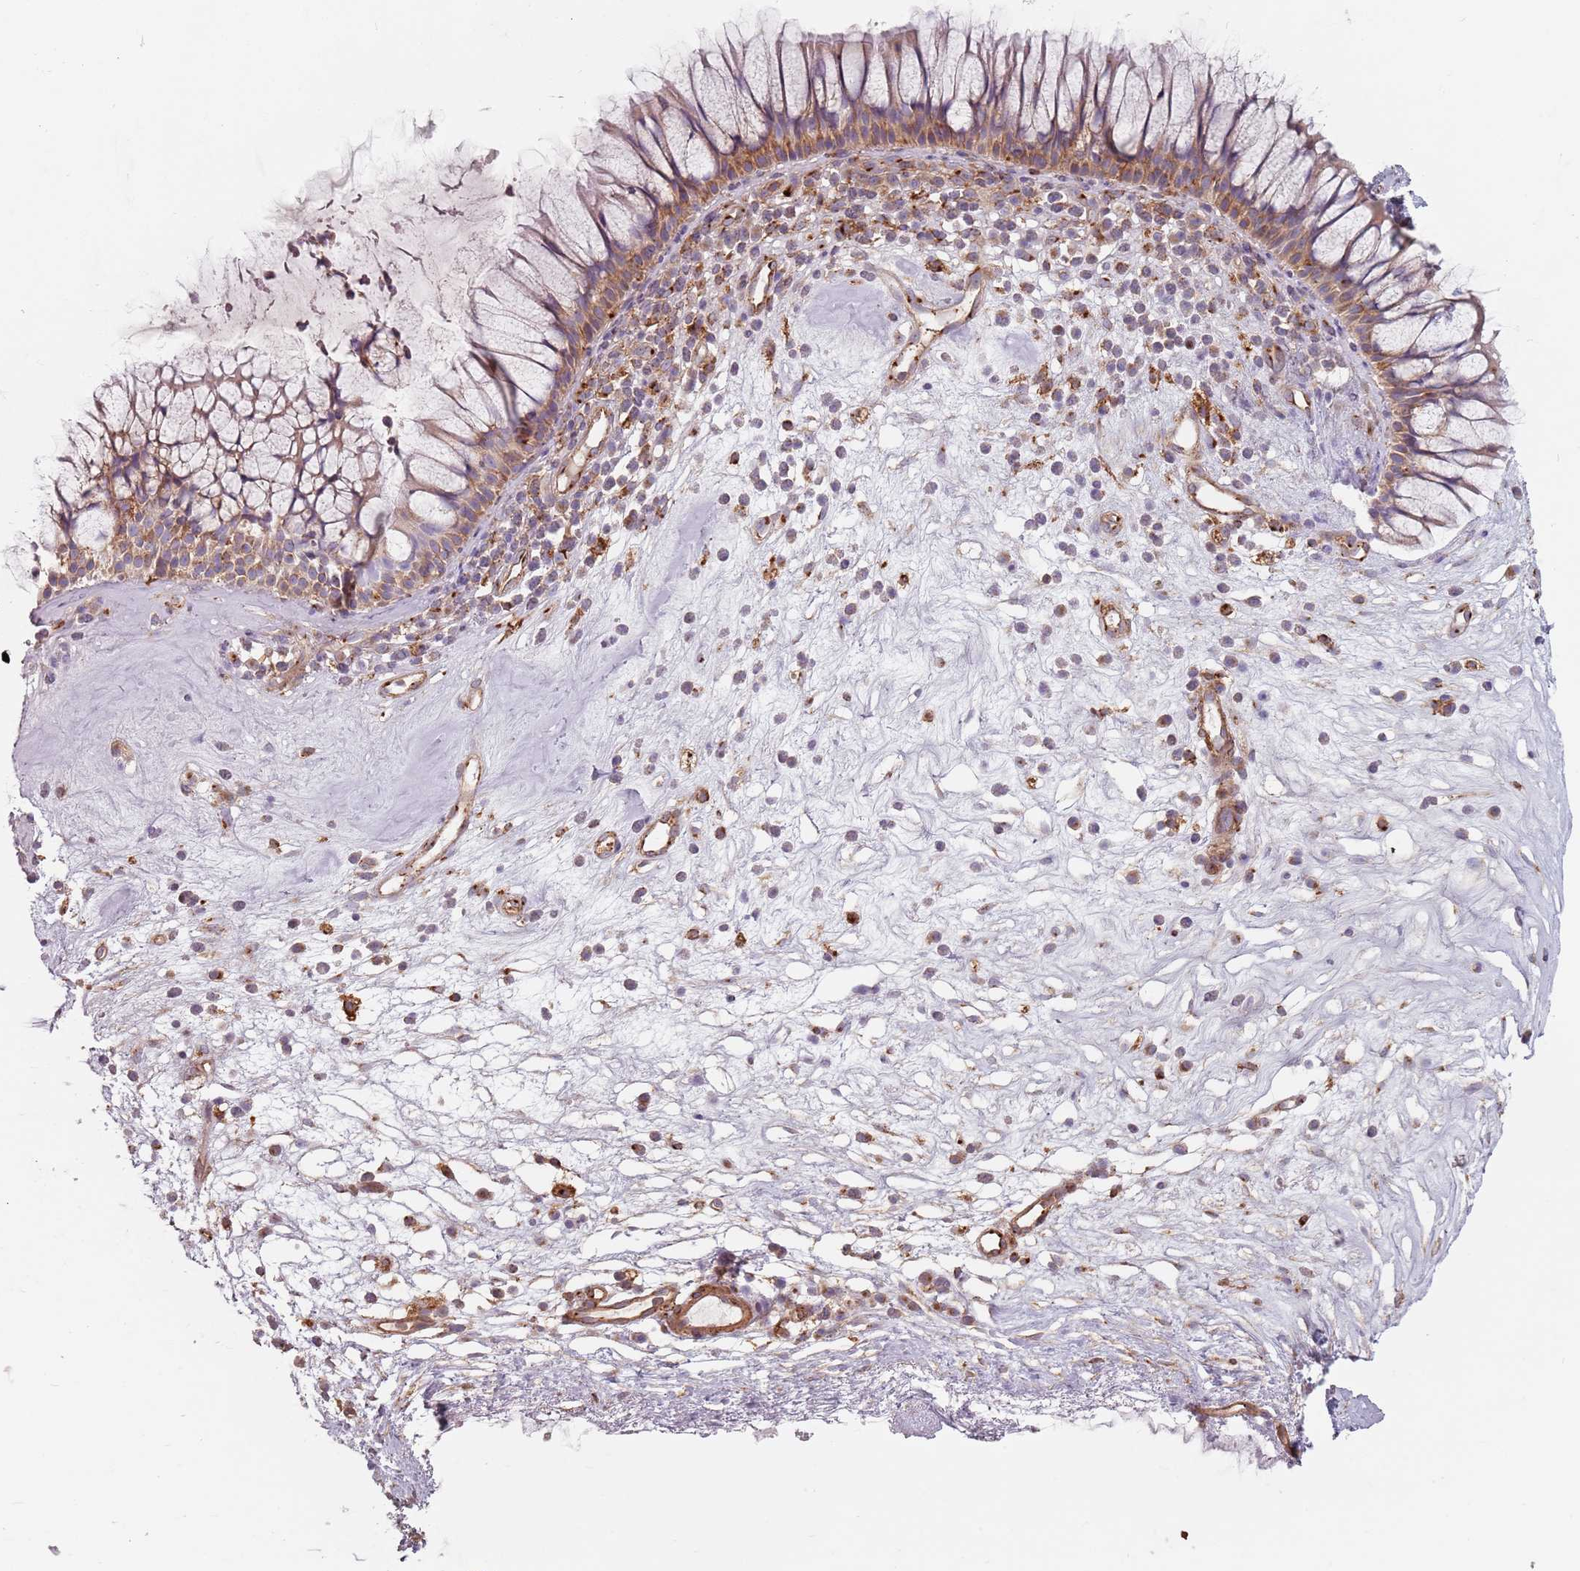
{"staining": {"intensity": "moderate", "quantity": ">75%", "location": "cytoplasmic/membranous"}, "tissue": "nasopharynx", "cell_type": "Respiratory epithelial cells", "image_type": "normal", "snomed": [{"axis": "morphology", "description": "Normal tissue, NOS"}, {"axis": "morphology", "description": "Inflammation, NOS"}, {"axis": "topography", "description": "Nasopharynx"}], "caption": "Immunohistochemistry micrograph of benign nasopharynx: human nasopharynx stained using immunohistochemistry reveals medium levels of moderate protein expression localized specifically in the cytoplasmic/membranous of respiratory epithelial cells, appearing as a cytoplasmic/membranous brown color.", "gene": "TPD52L2", "patient": {"sex": "male", "age": 70}}